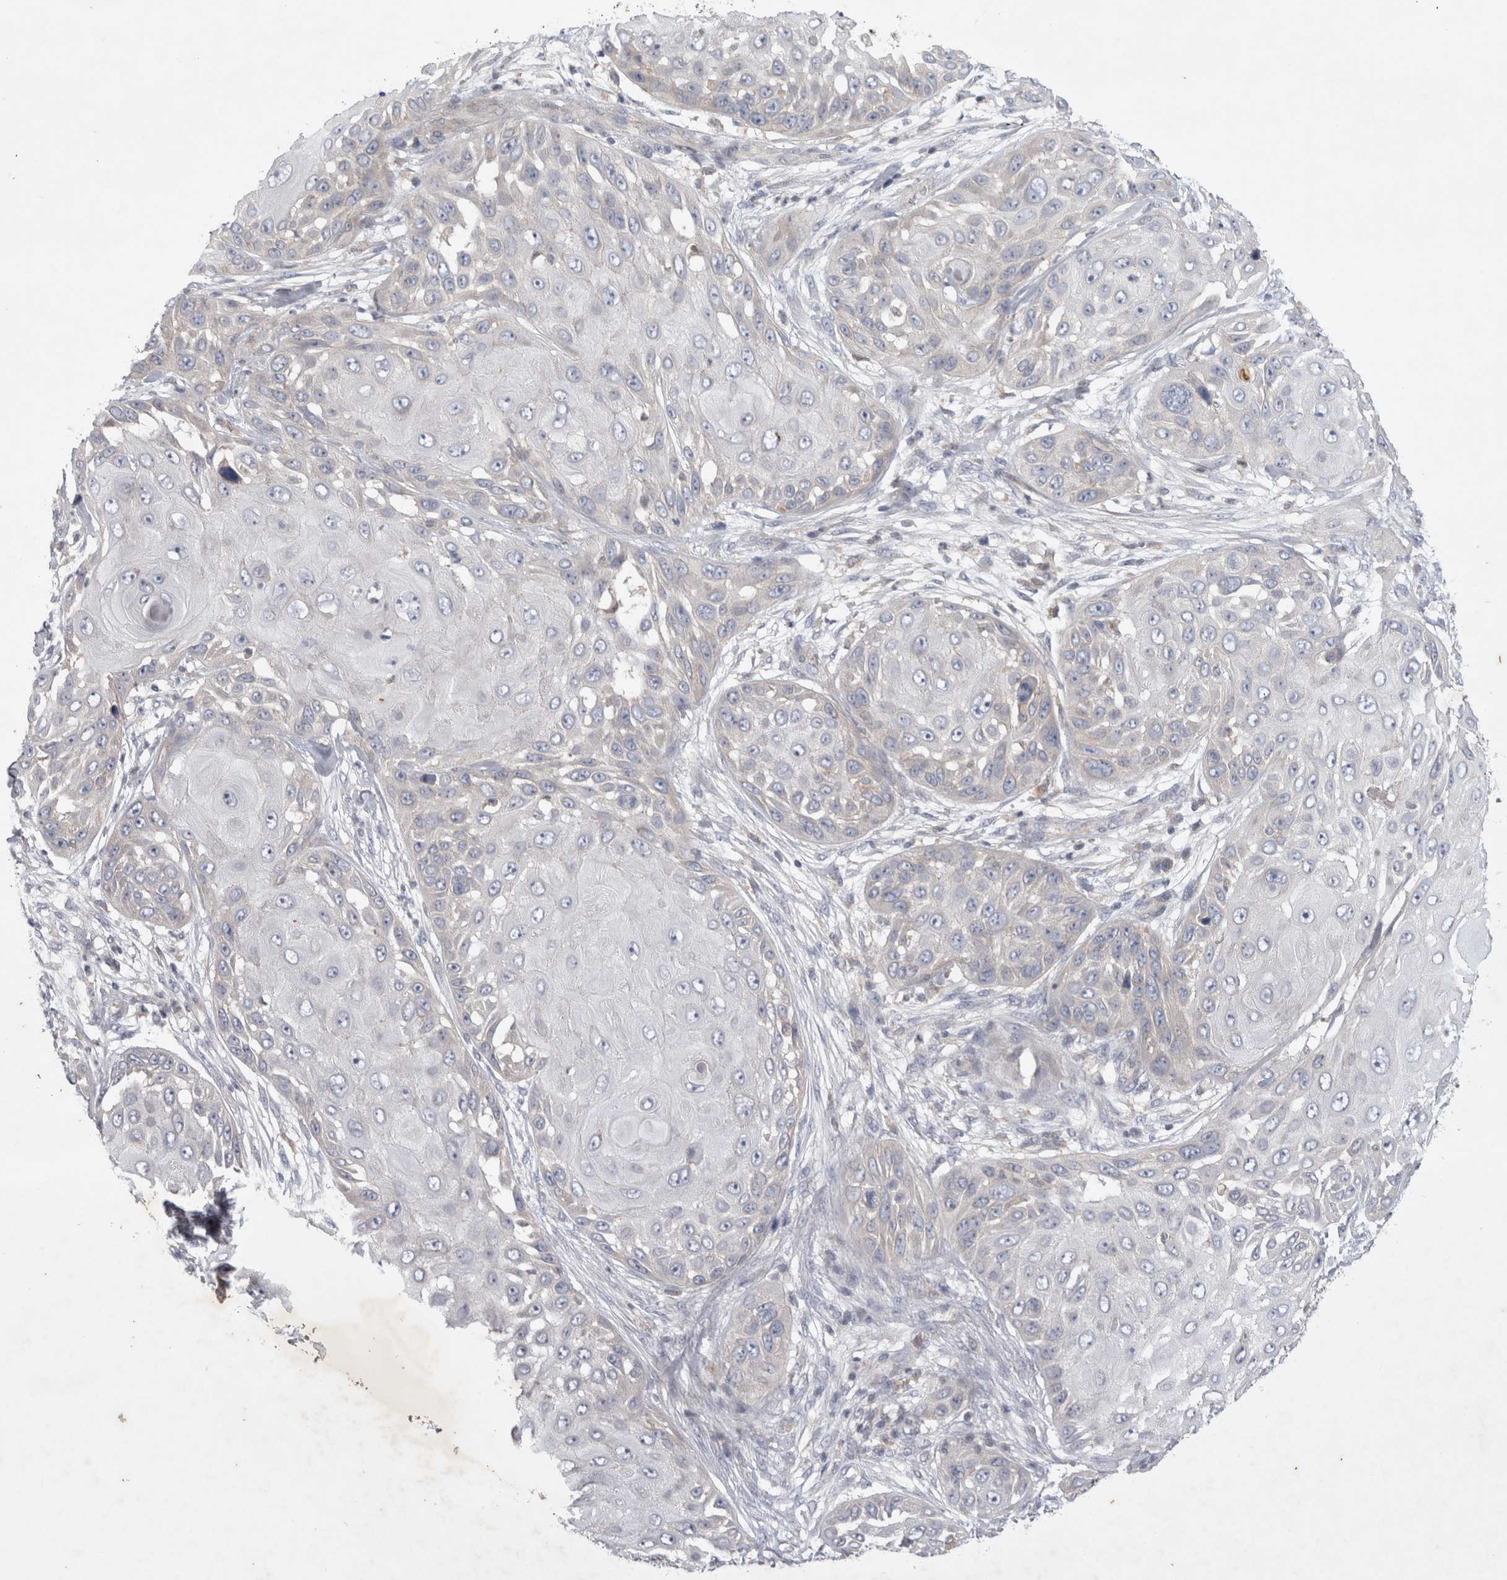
{"staining": {"intensity": "negative", "quantity": "none", "location": "none"}, "tissue": "skin cancer", "cell_type": "Tumor cells", "image_type": "cancer", "snomed": [{"axis": "morphology", "description": "Squamous cell carcinoma, NOS"}, {"axis": "topography", "description": "Skin"}], "caption": "Micrograph shows no protein staining in tumor cells of skin cancer tissue.", "gene": "SRD5A3", "patient": {"sex": "female", "age": 44}}